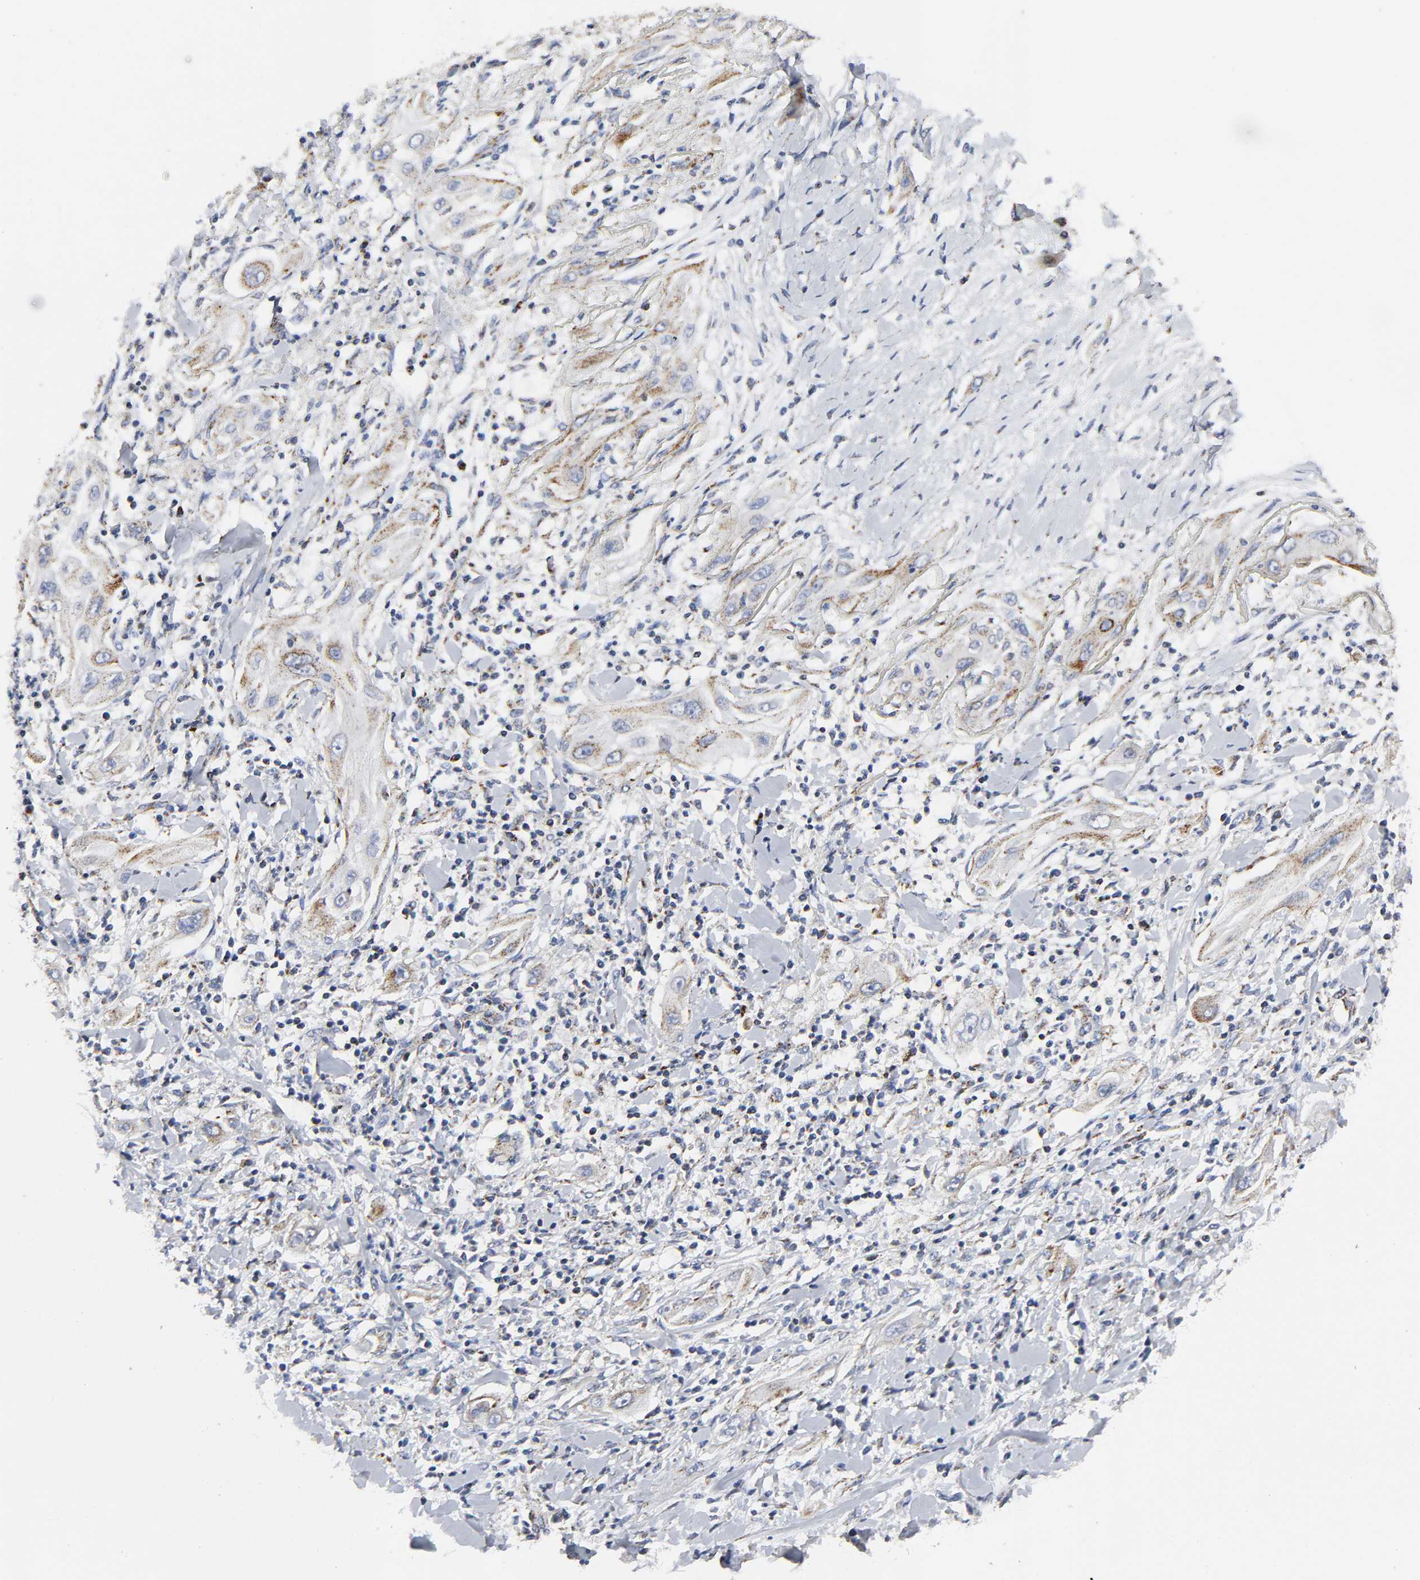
{"staining": {"intensity": "moderate", "quantity": "25%-75%", "location": "cytoplasmic/membranous"}, "tissue": "lung cancer", "cell_type": "Tumor cells", "image_type": "cancer", "snomed": [{"axis": "morphology", "description": "Squamous cell carcinoma, NOS"}, {"axis": "topography", "description": "Lung"}], "caption": "Immunohistochemical staining of lung cancer exhibits moderate cytoplasmic/membranous protein expression in approximately 25%-75% of tumor cells. The staining was performed using DAB (3,3'-diaminobenzidine), with brown indicating positive protein expression. Nuclei are stained blue with hematoxylin.", "gene": "AOPEP", "patient": {"sex": "female", "age": 47}}